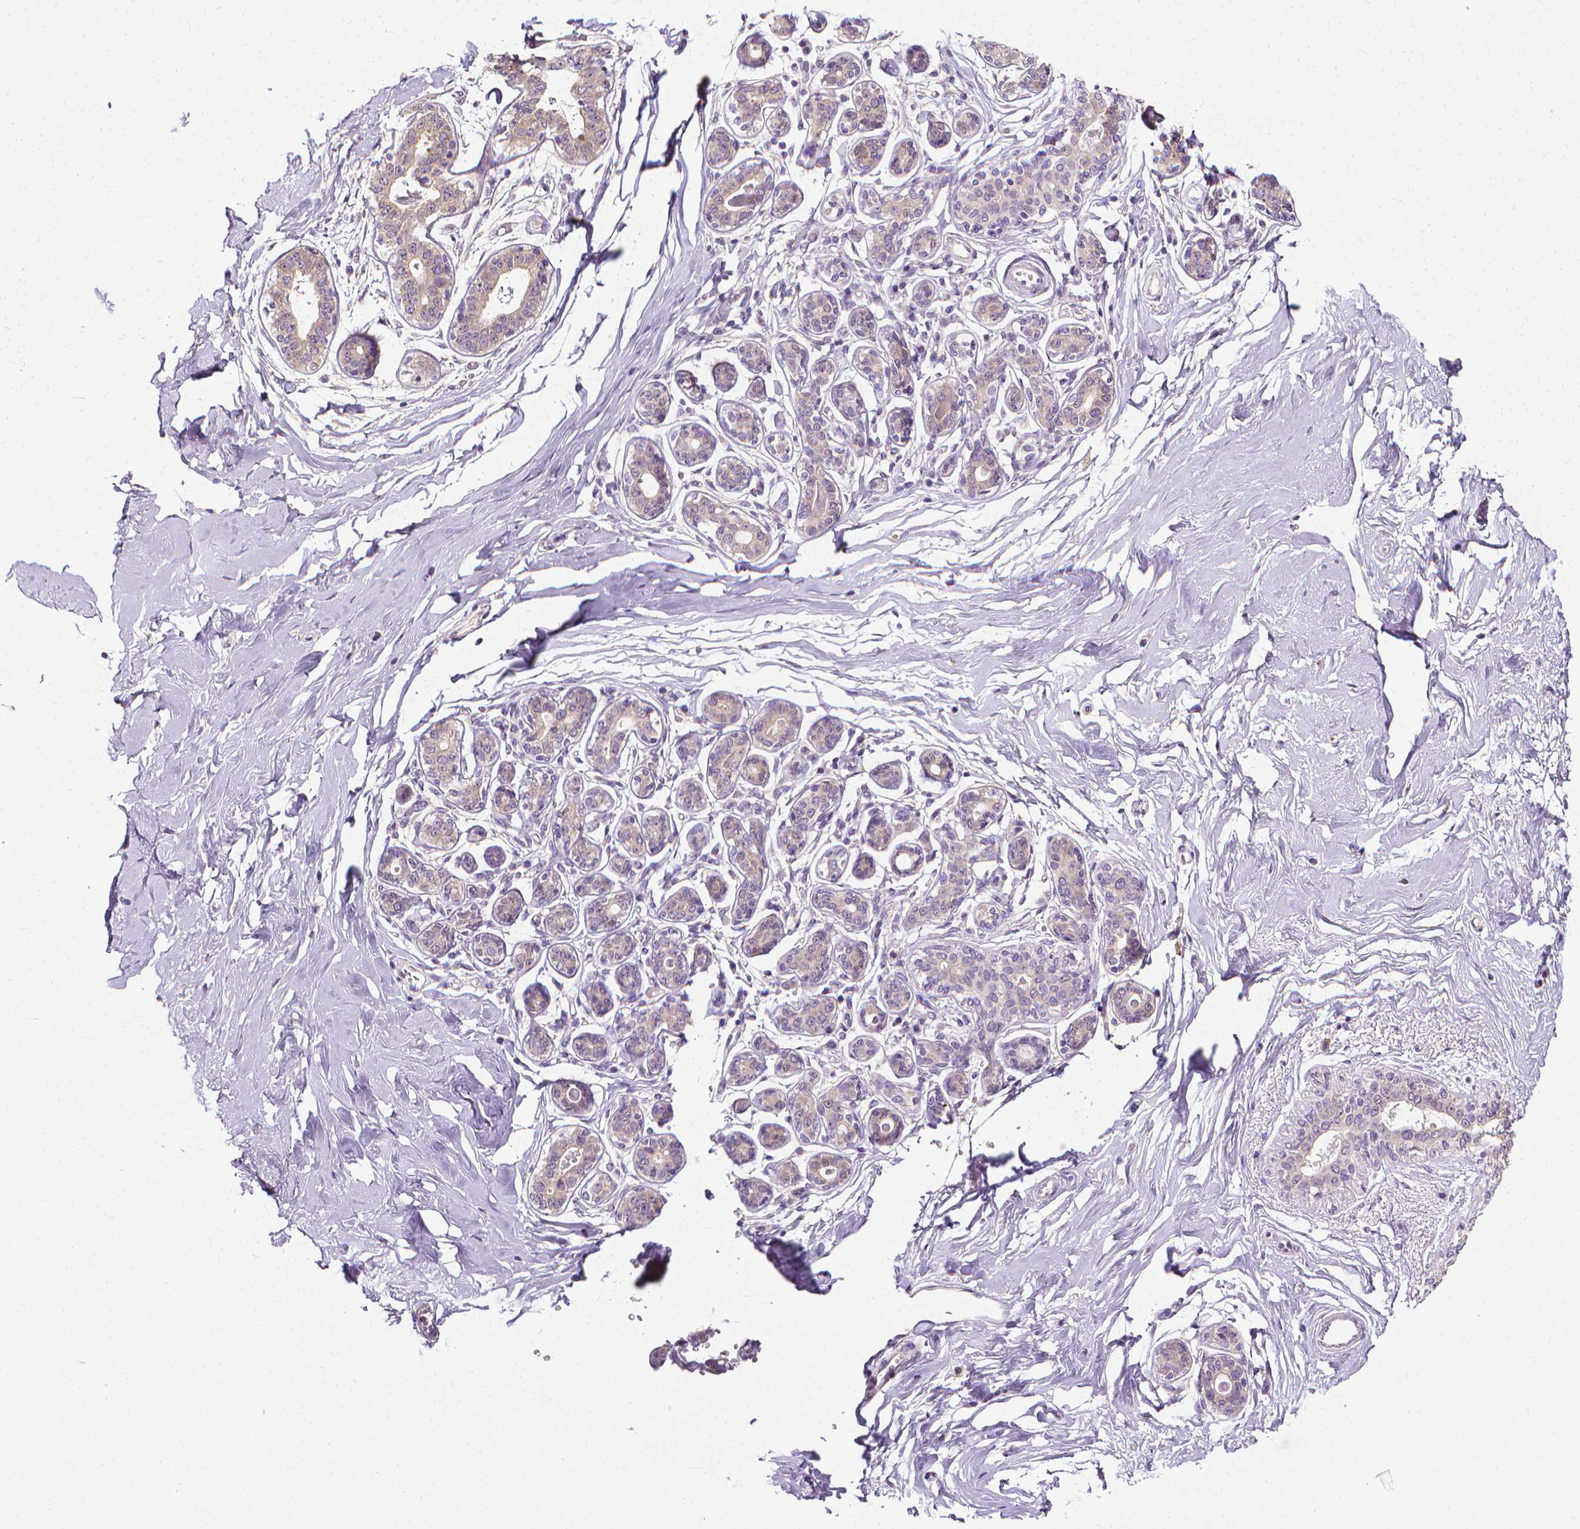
{"staining": {"intensity": "negative", "quantity": "none", "location": "none"}, "tissue": "breast", "cell_type": "Adipocytes", "image_type": "normal", "snomed": [{"axis": "morphology", "description": "Normal tissue, NOS"}, {"axis": "topography", "description": "Skin"}, {"axis": "topography", "description": "Breast"}], "caption": "Immunohistochemical staining of unremarkable human breast shows no significant expression in adipocytes.", "gene": "MCOLN3", "patient": {"sex": "female", "age": 43}}